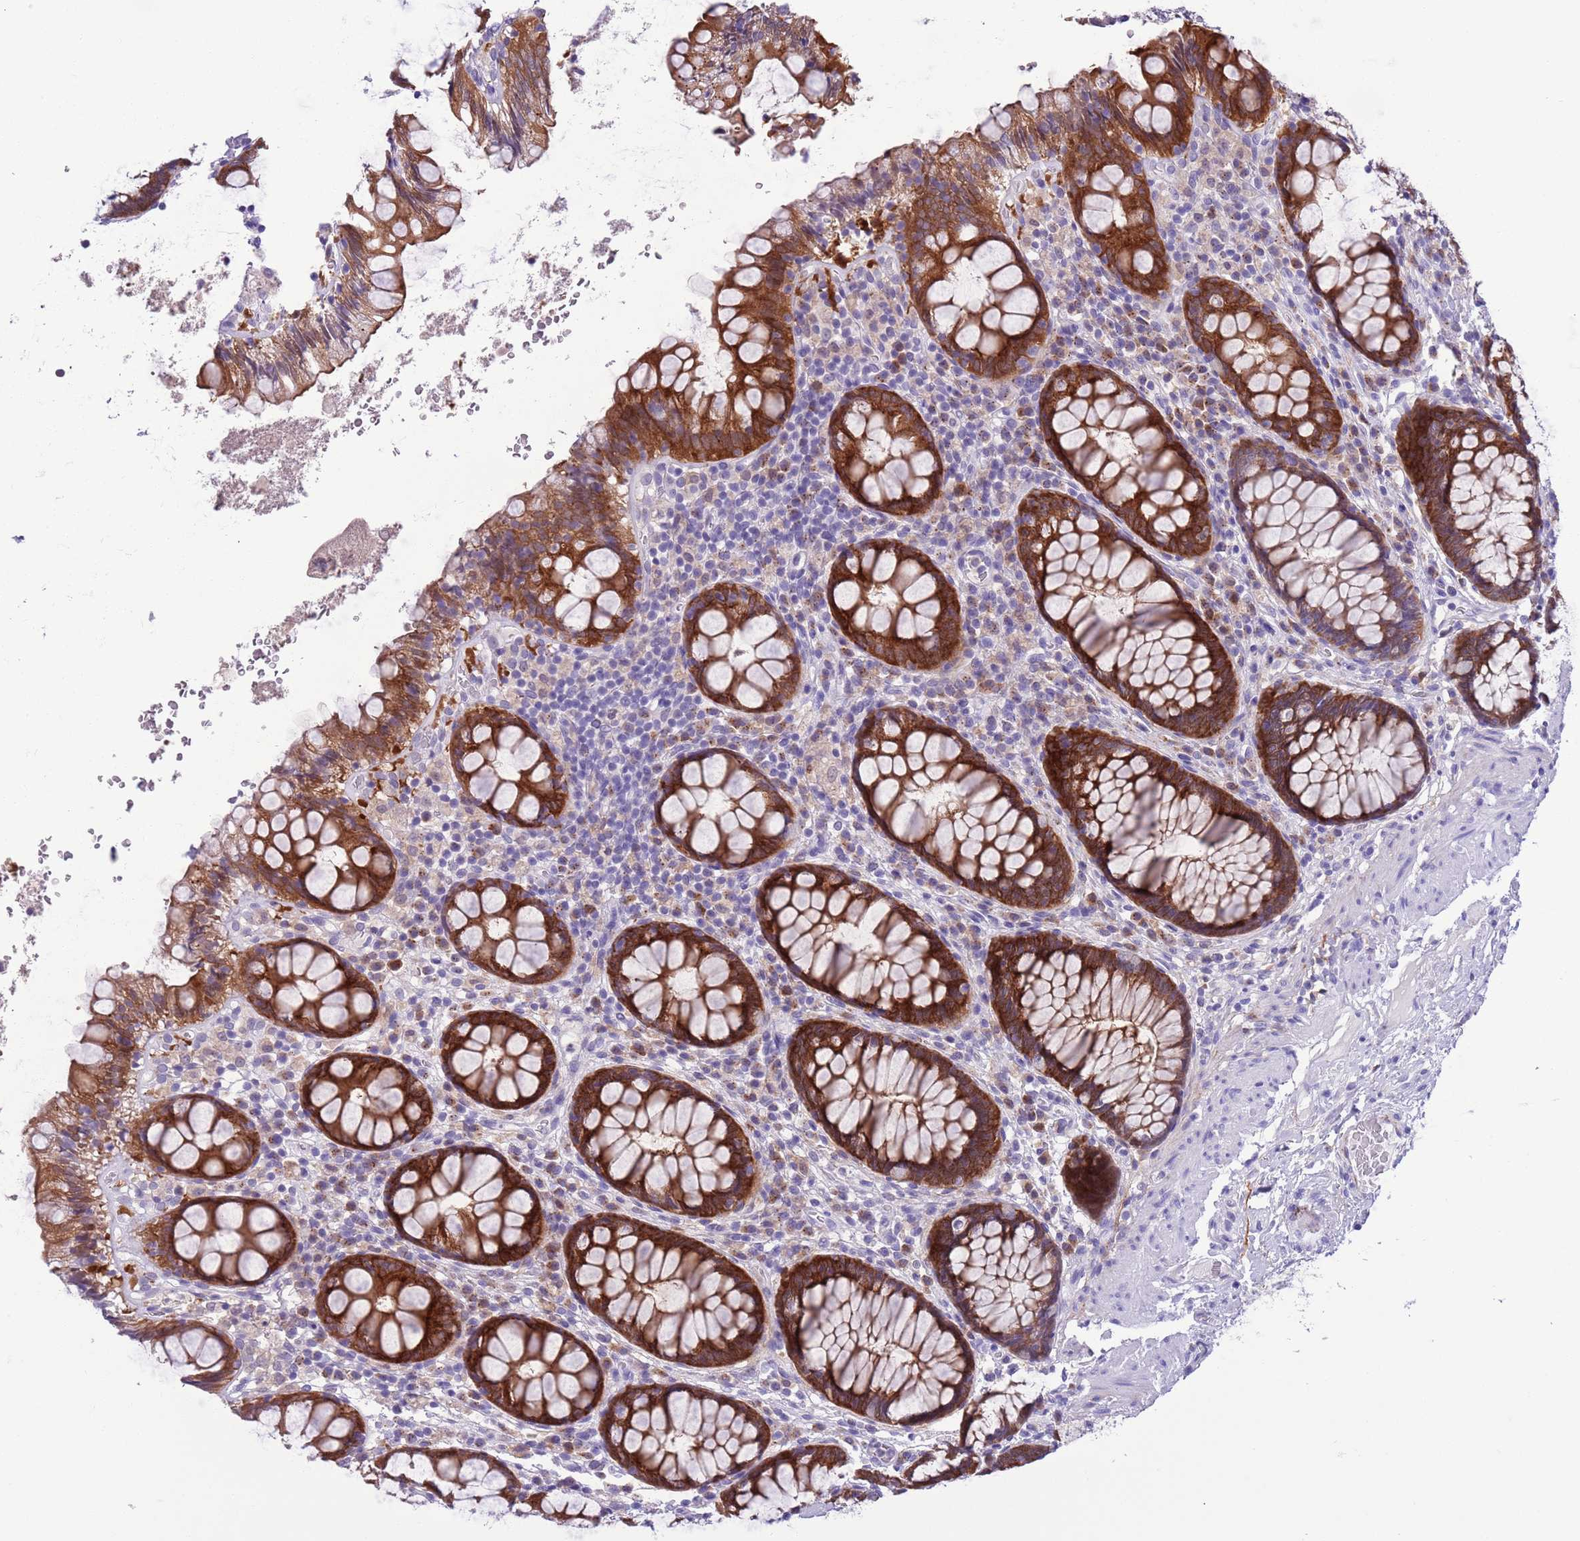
{"staining": {"intensity": "strong", "quantity": ">75%", "location": "cytoplasmic/membranous"}, "tissue": "rectum", "cell_type": "Glandular cells", "image_type": "normal", "snomed": [{"axis": "morphology", "description": "Normal tissue, NOS"}, {"axis": "topography", "description": "Rectum"}], "caption": "Glandular cells demonstrate high levels of strong cytoplasmic/membranous positivity in approximately >75% of cells in normal human rectum. Nuclei are stained in blue.", "gene": "PFKFB2", "patient": {"sex": "male", "age": 83}}